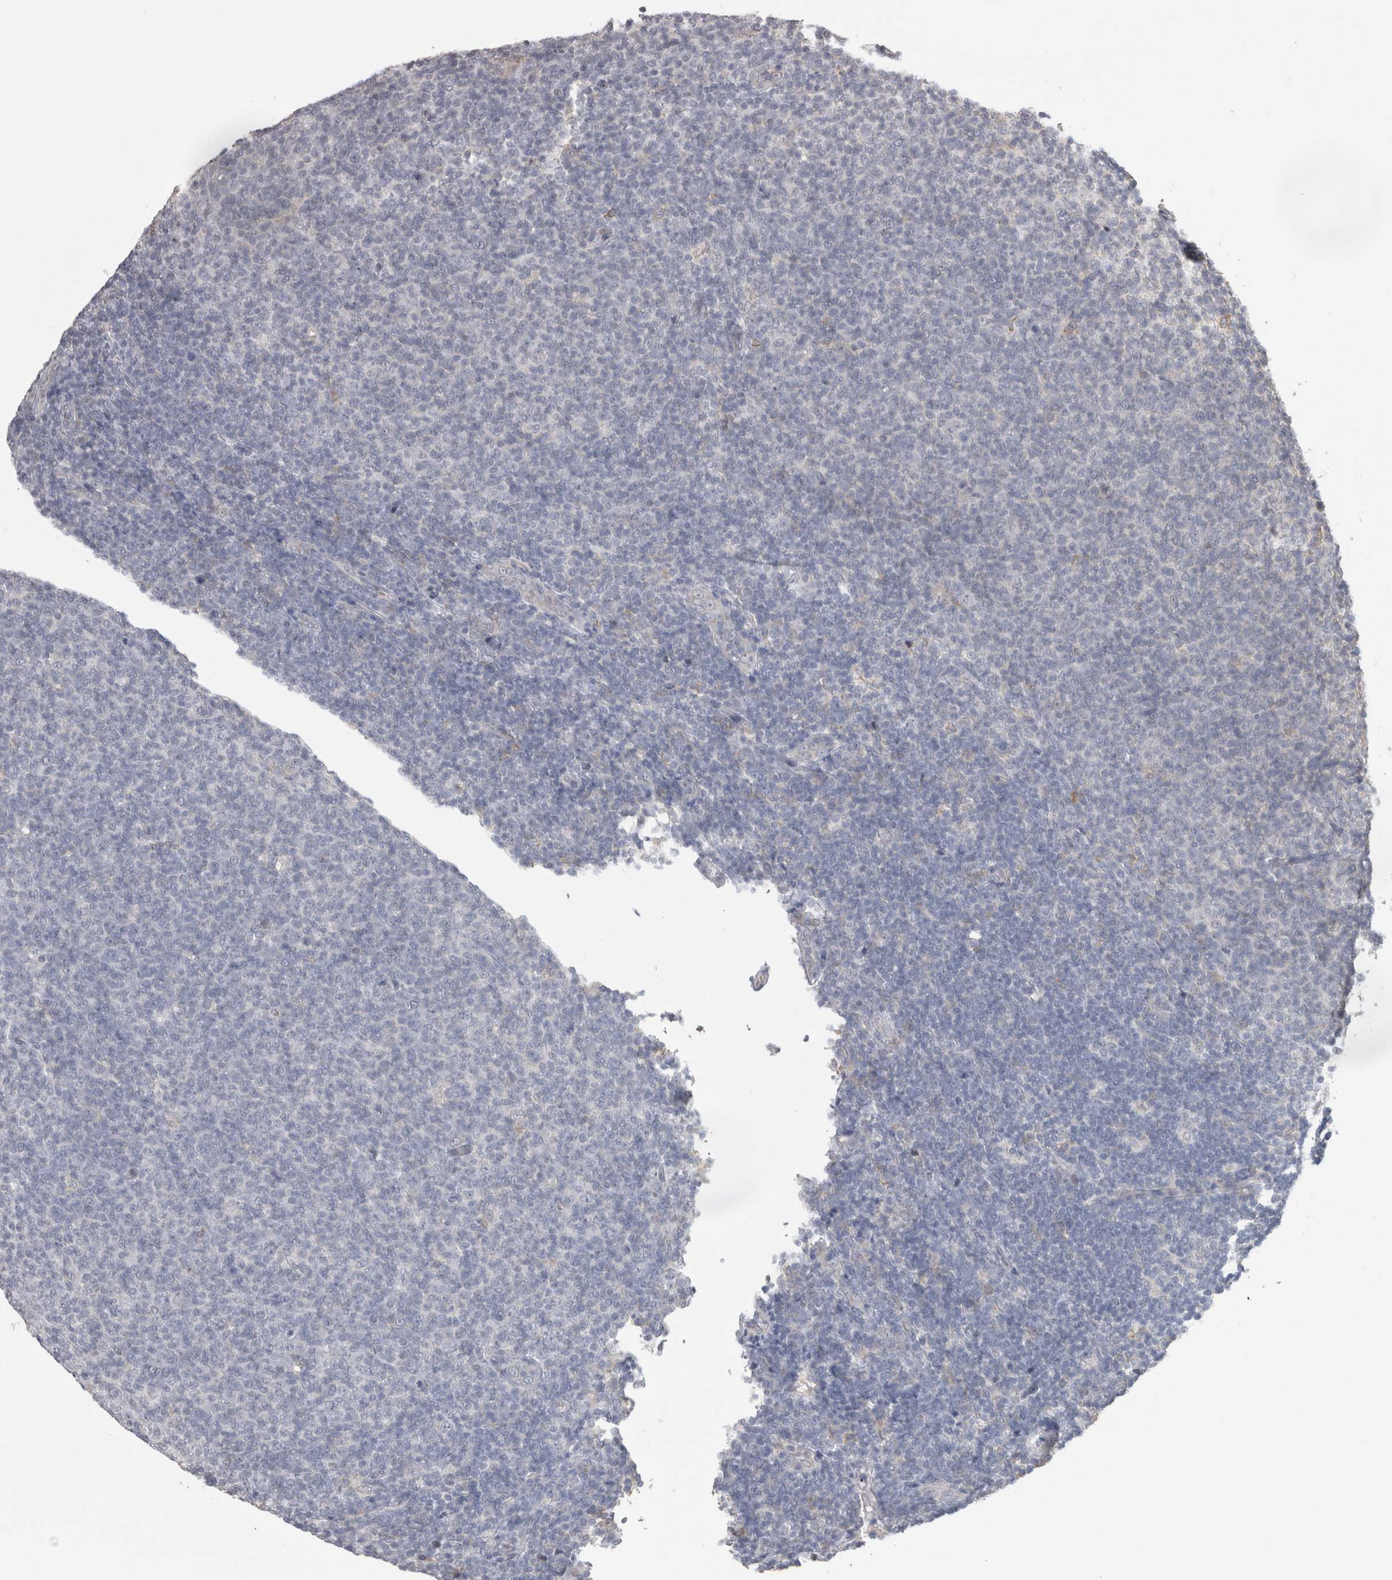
{"staining": {"intensity": "negative", "quantity": "none", "location": "none"}, "tissue": "lymphoma", "cell_type": "Tumor cells", "image_type": "cancer", "snomed": [{"axis": "morphology", "description": "Malignant lymphoma, non-Hodgkin's type, Low grade"}, {"axis": "topography", "description": "Lymph node"}], "caption": "There is no significant expression in tumor cells of malignant lymphoma, non-Hodgkin's type (low-grade).", "gene": "PON2", "patient": {"sex": "male", "age": 66}}